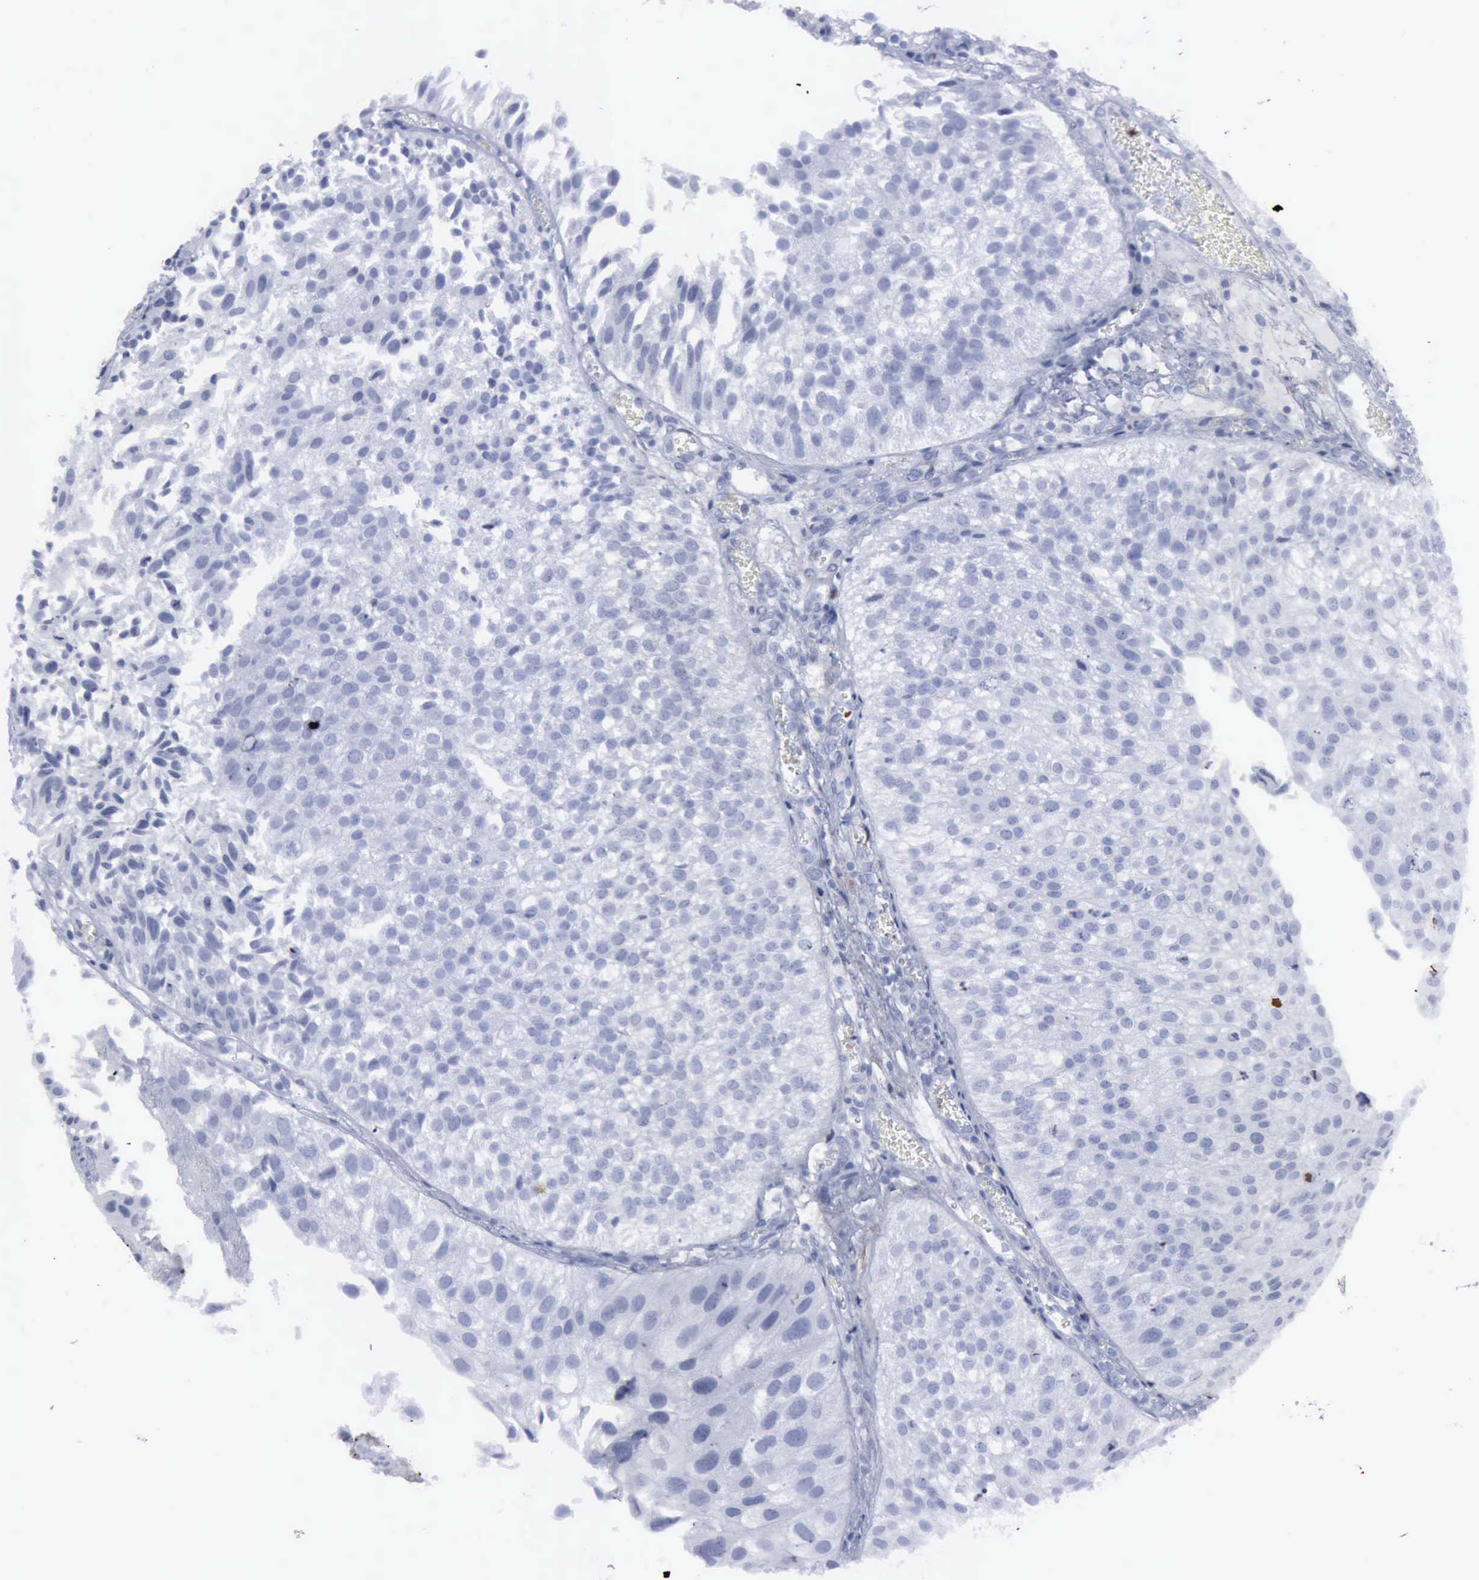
{"staining": {"intensity": "negative", "quantity": "none", "location": "none"}, "tissue": "urothelial cancer", "cell_type": "Tumor cells", "image_type": "cancer", "snomed": [{"axis": "morphology", "description": "Urothelial carcinoma, Low grade"}, {"axis": "topography", "description": "Urinary bladder"}], "caption": "Immunohistochemistry (IHC) of urothelial cancer exhibits no staining in tumor cells. (DAB immunohistochemistry with hematoxylin counter stain).", "gene": "VCAM1", "patient": {"sex": "female", "age": 89}}